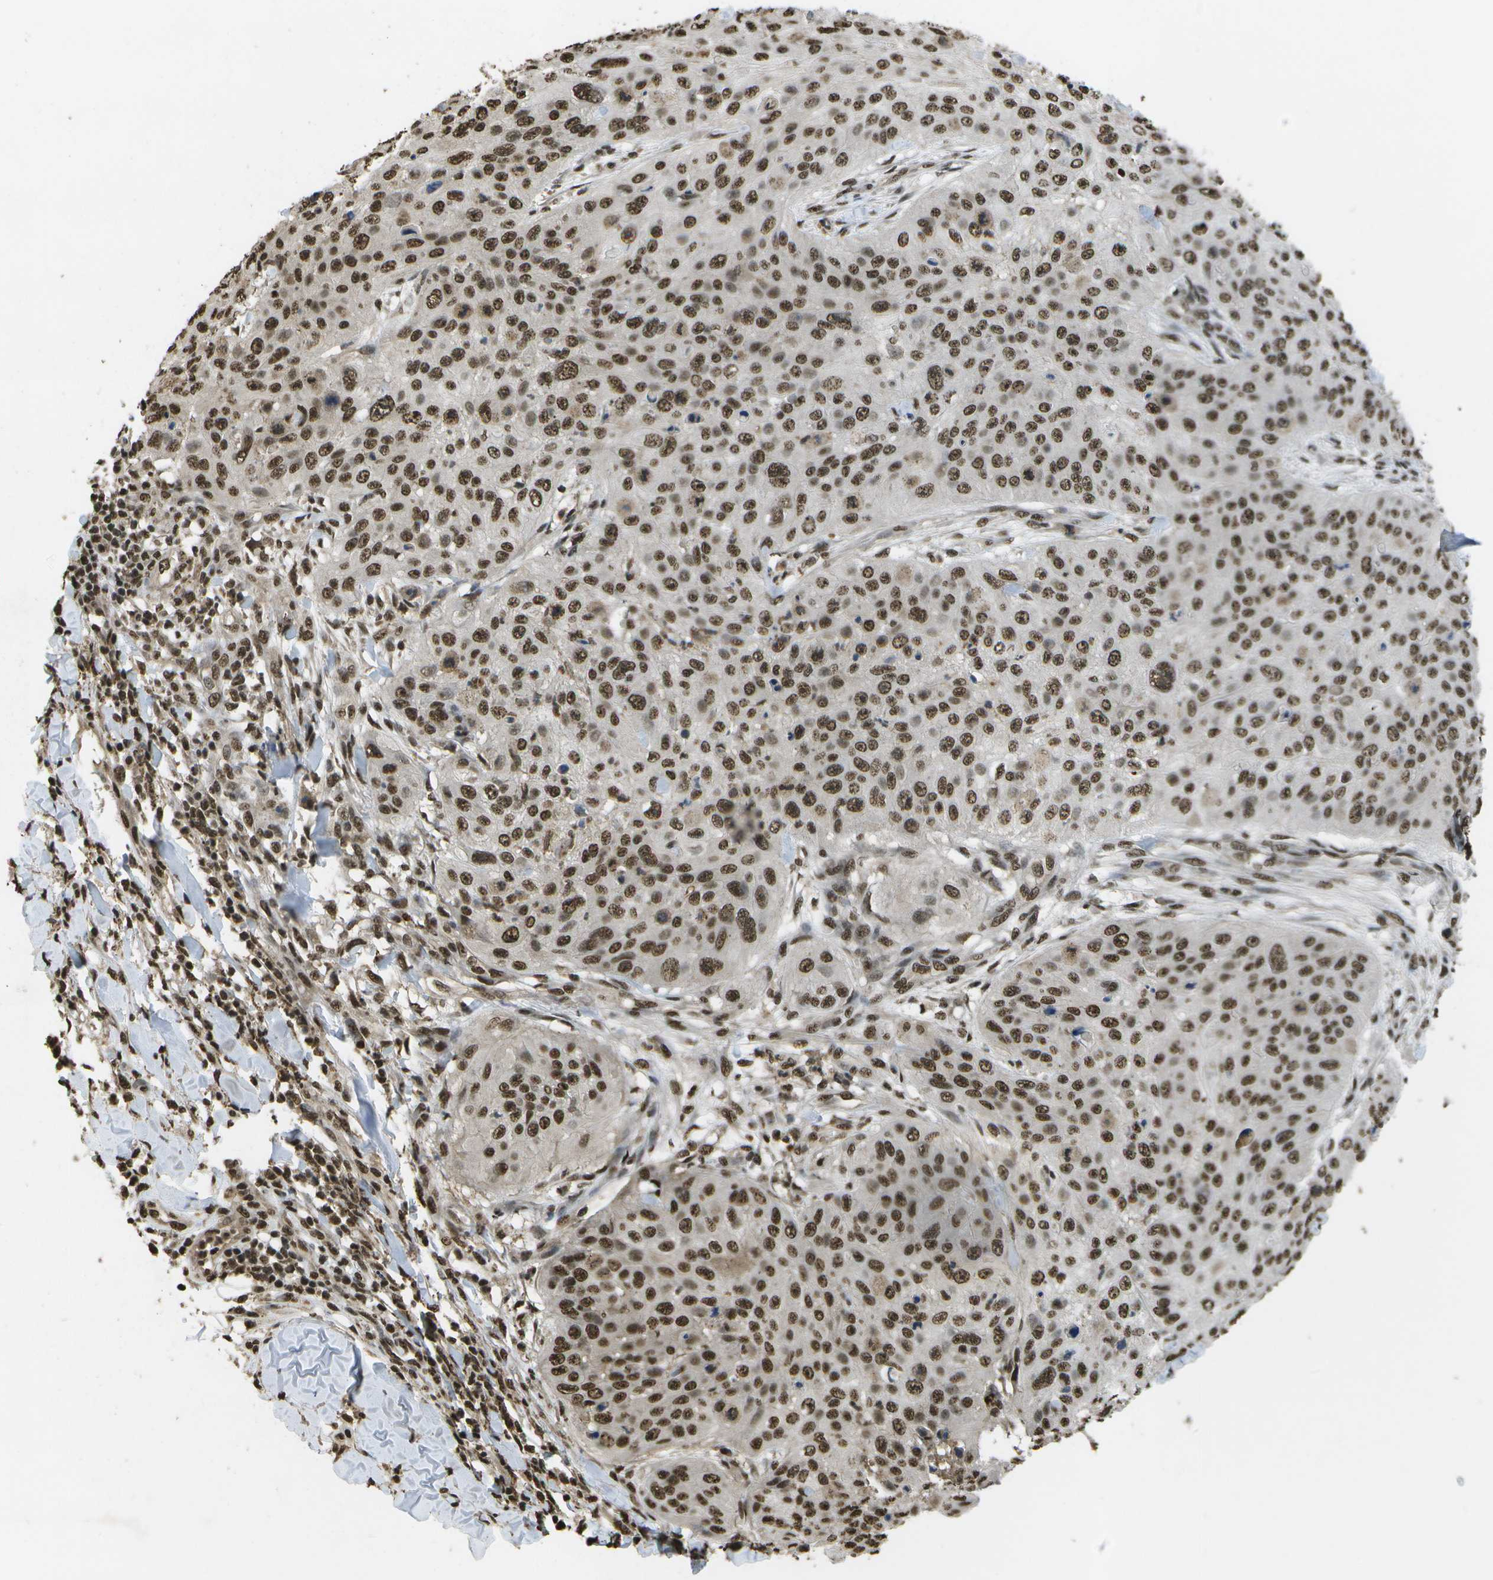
{"staining": {"intensity": "strong", "quantity": ">75%", "location": "nuclear"}, "tissue": "skin cancer", "cell_type": "Tumor cells", "image_type": "cancer", "snomed": [{"axis": "morphology", "description": "Squamous cell carcinoma, NOS"}, {"axis": "topography", "description": "Skin"}], "caption": "Protein staining exhibits strong nuclear positivity in approximately >75% of tumor cells in skin cancer (squamous cell carcinoma).", "gene": "SPEN", "patient": {"sex": "female", "age": 80}}